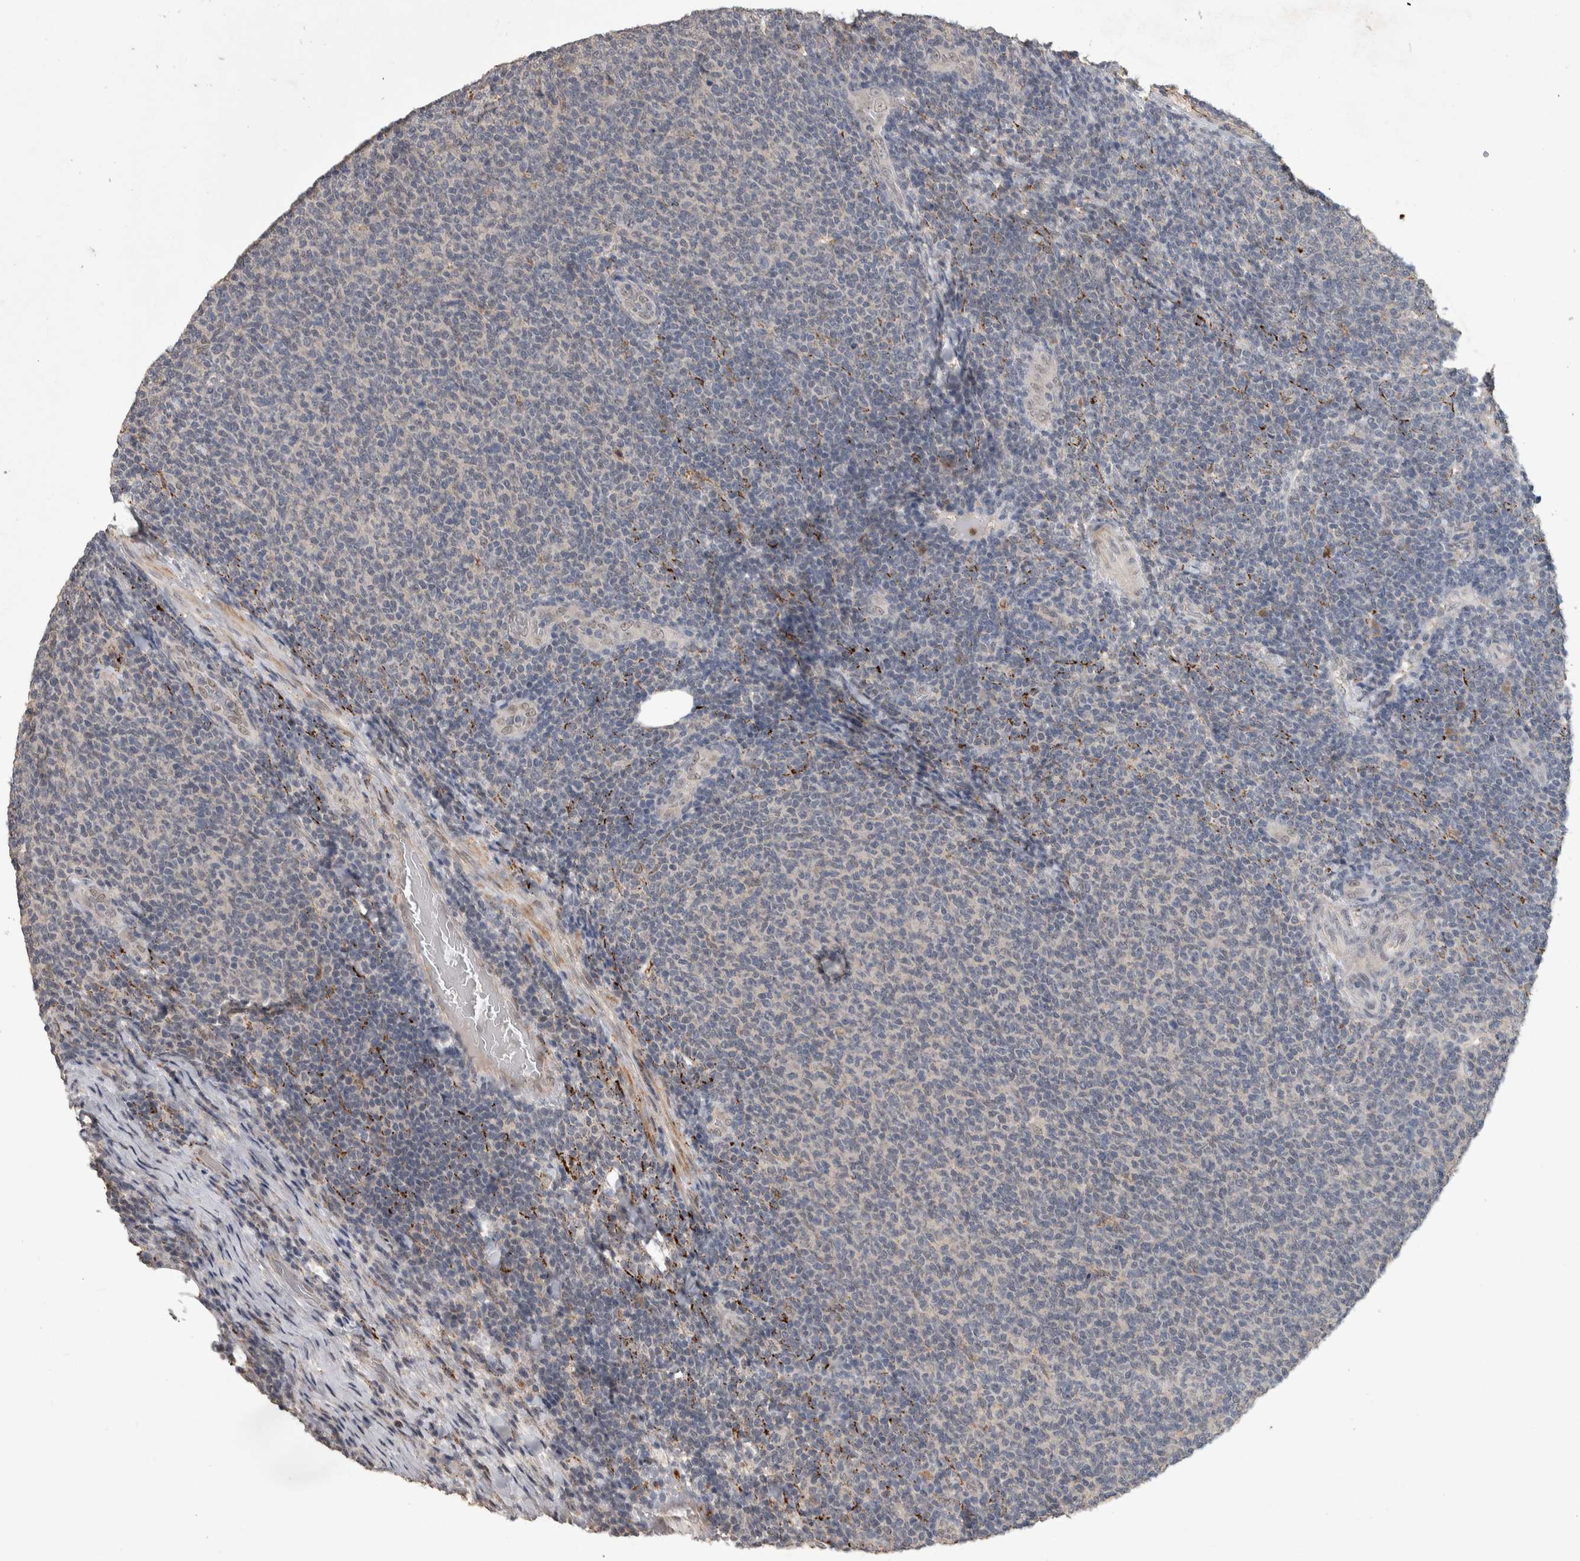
{"staining": {"intensity": "negative", "quantity": "none", "location": "none"}, "tissue": "lymphoma", "cell_type": "Tumor cells", "image_type": "cancer", "snomed": [{"axis": "morphology", "description": "Malignant lymphoma, non-Hodgkin's type, Low grade"}, {"axis": "topography", "description": "Lymph node"}], "caption": "A high-resolution histopathology image shows immunohistochemistry staining of lymphoma, which exhibits no significant positivity in tumor cells.", "gene": "CHRM3", "patient": {"sex": "male", "age": 66}}